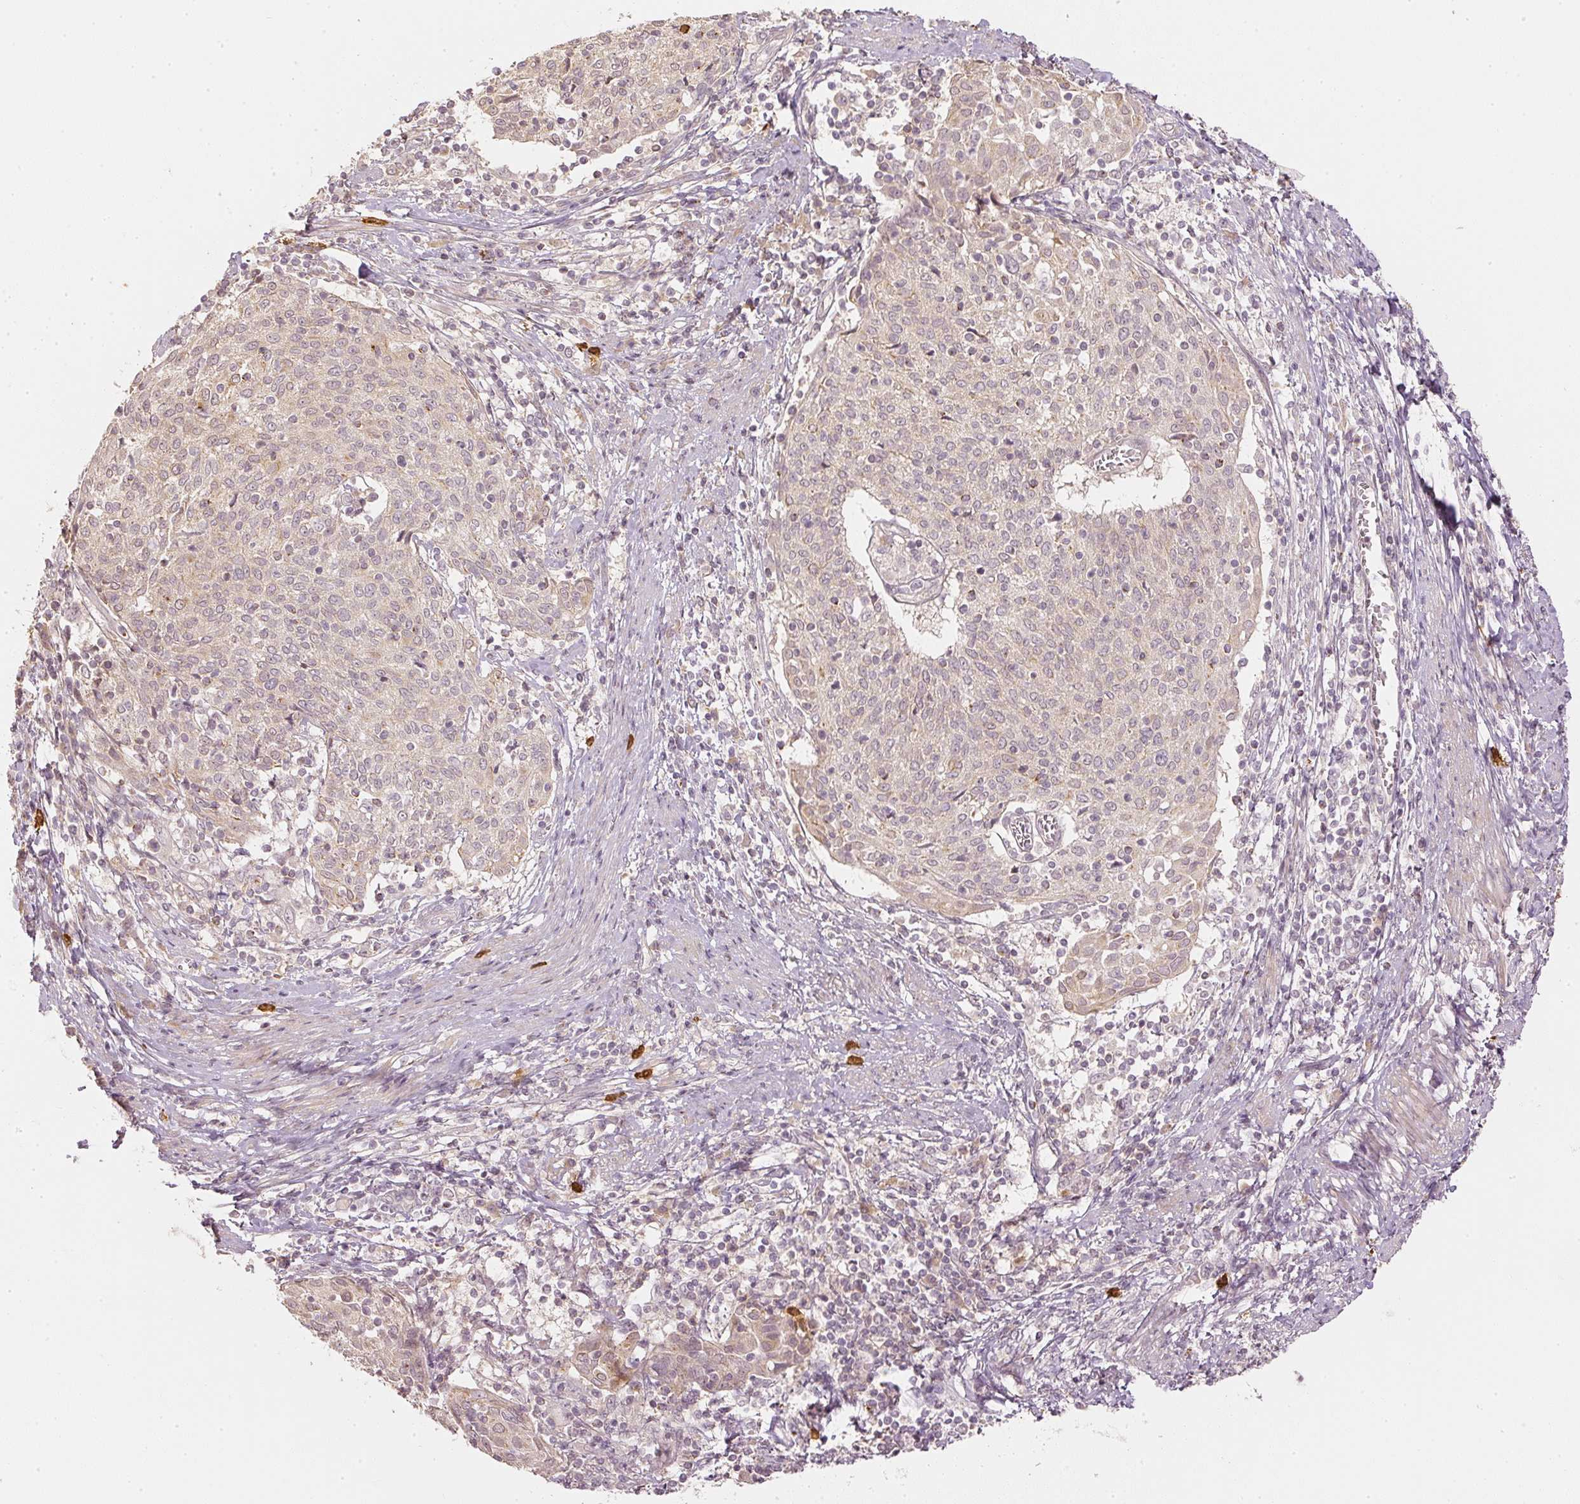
{"staining": {"intensity": "weak", "quantity": ">75%", "location": "cytoplasmic/membranous"}, "tissue": "cervical cancer", "cell_type": "Tumor cells", "image_type": "cancer", "snomed": [{"axis": "morphology", "description": "Squamous cell carcinoma, NOS"}, {"axis": "topography", "description": "Cervix"}], "caption": "Protein staining exhibits weak cytoplasmic/membranous expression in about >75% of tumor cells in cervical cancer. Using DAB (brown) and hematoxylin (blue) stains, captured at high magnification using brightfield microscopy.", "gene": "GZMA", "patient": {"sex": "female", "age": 52}}